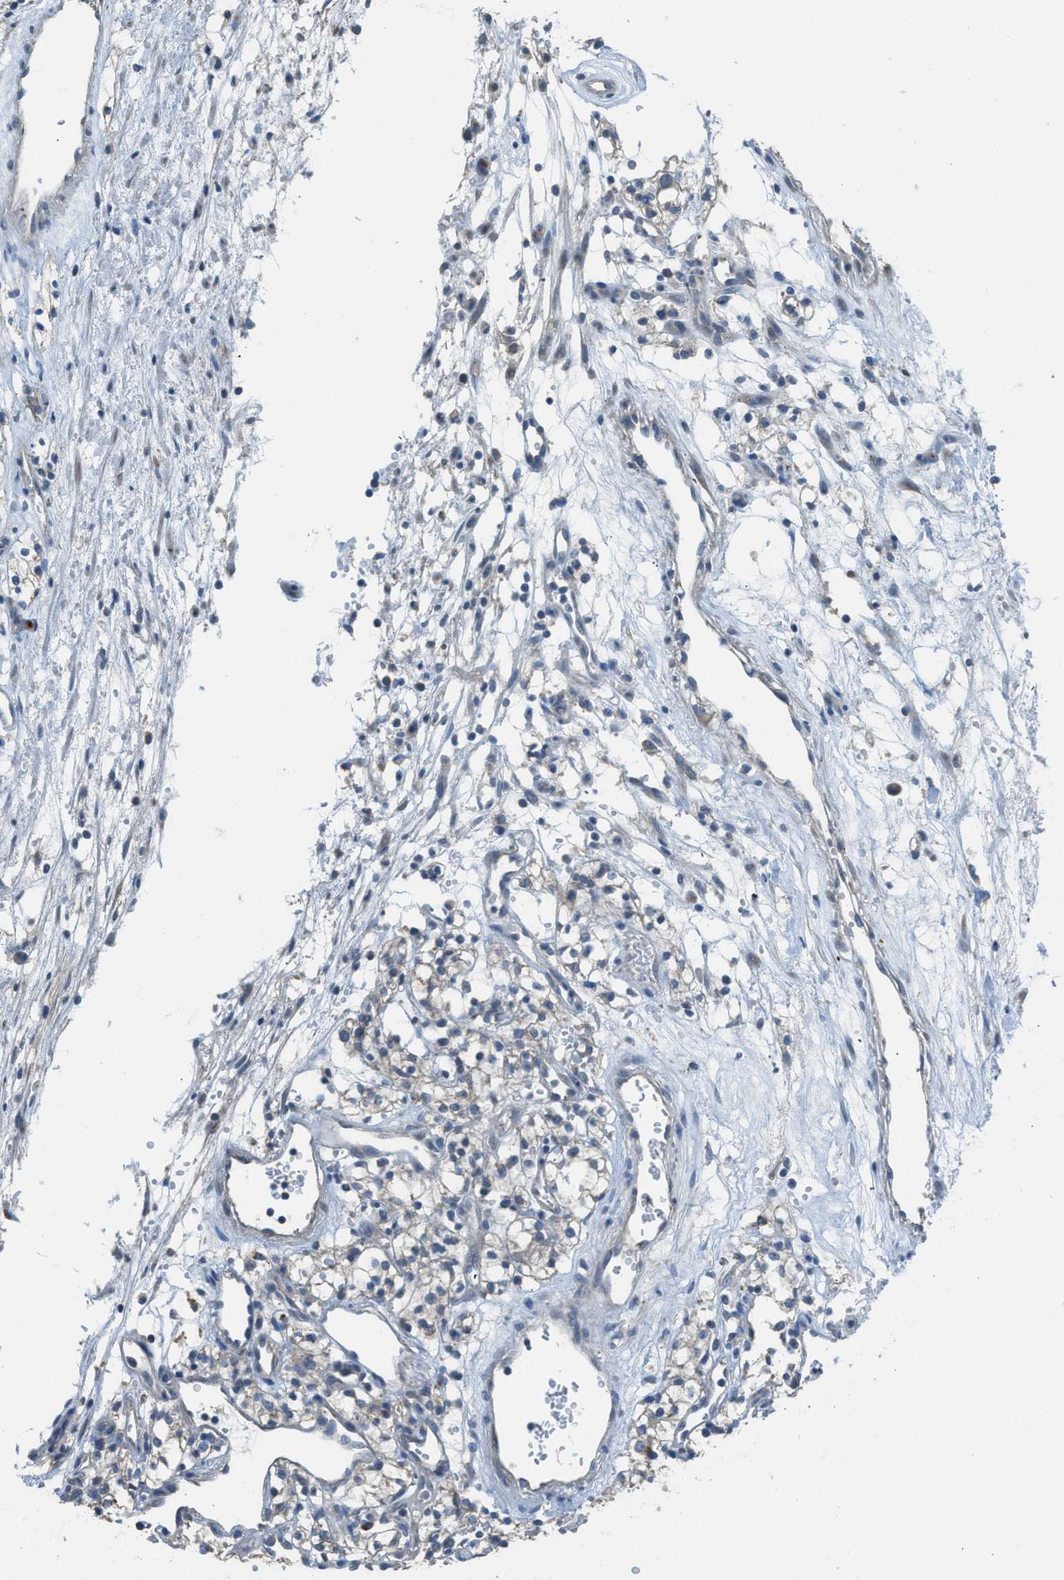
{"staining": {"intensity": "negative", "quantity": "none", "location": "none"}, "tissue": "renal cancer", "cell_type": "Tumor cells", "image_type": "cancer", "snomed": [{"axis": "morphology", "description": "Adenocarcinoma, NOS"}, {"axis": "topography", "description": "Kidney"}], "caption": "DAB immunohistochemical staining of human renal cancer displays no significant positivity in tumor cells. (DAB (3,3'-diaminobenzidine) immunohistochemistry (IHC) with hematoxylin counter stain).", "gene": "TIMD4", "patient": {"sex": "male", "age": 59}}